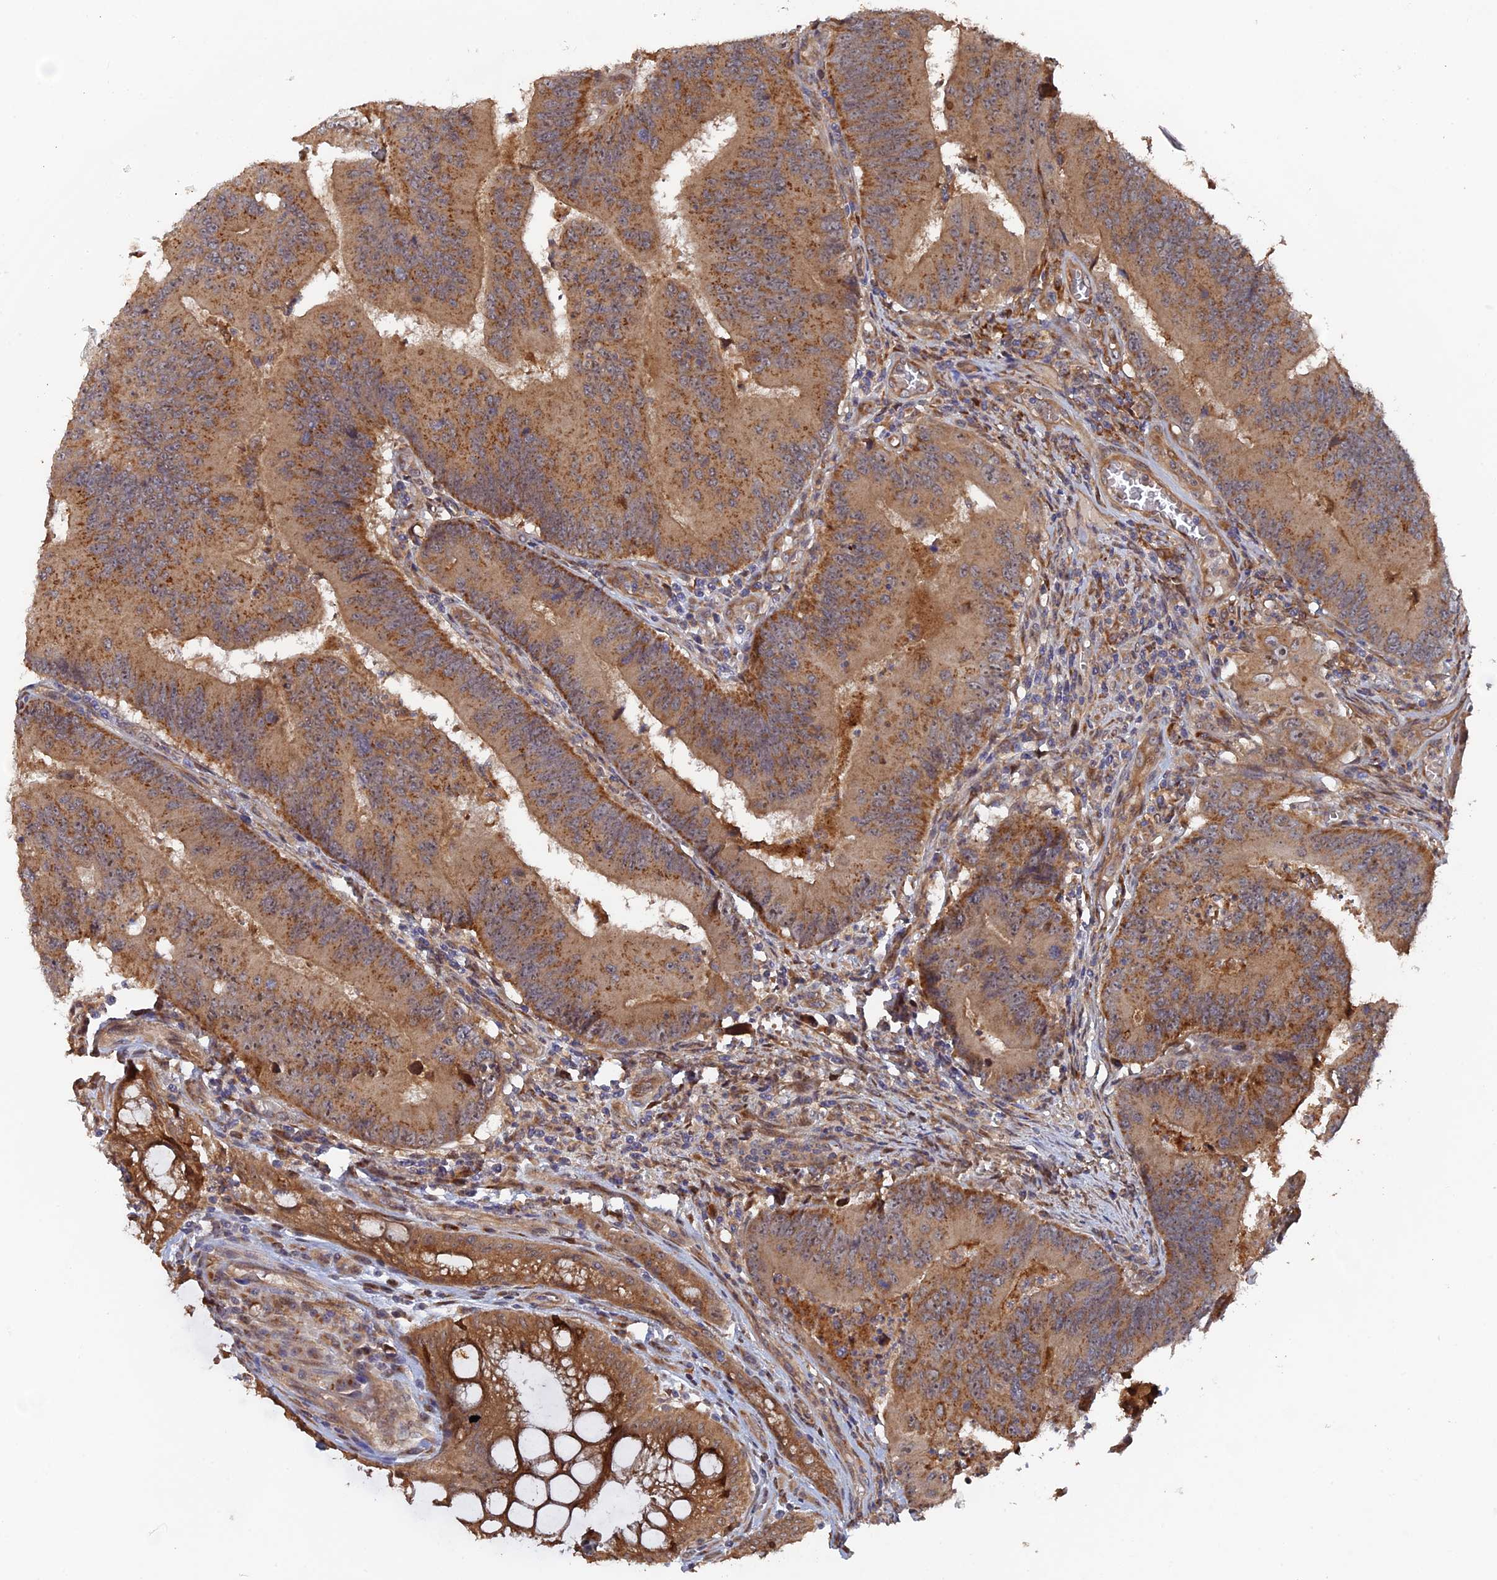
{"staining": {"intensity": "moderate", "quantity": ">75%", "location": "cytoplasmic/membranous"}, "tissue": "colorectal cancer", "cell_type": "Tumor cells", "image_type": "cancer", "snomed": [{"axis": "morphology", "description": "Adenocarcinoma, NOS"}, {"axis": "topography", "description": "Colon"}], "caption": "Colorectal adenocarcinoma was stained to show a protein in brown. There is medium levels of moderate cytoplasmic/membranous expression in about >75% of tumor cells. The staining is performed using DAB (3,3'-diaminobenzidine) brown chromogen to label protein expression. The nuclei are counter-stained blue using hematoxylin.", "gene": "VPS37C", "patient": {"sex": "female", "age": 67}}